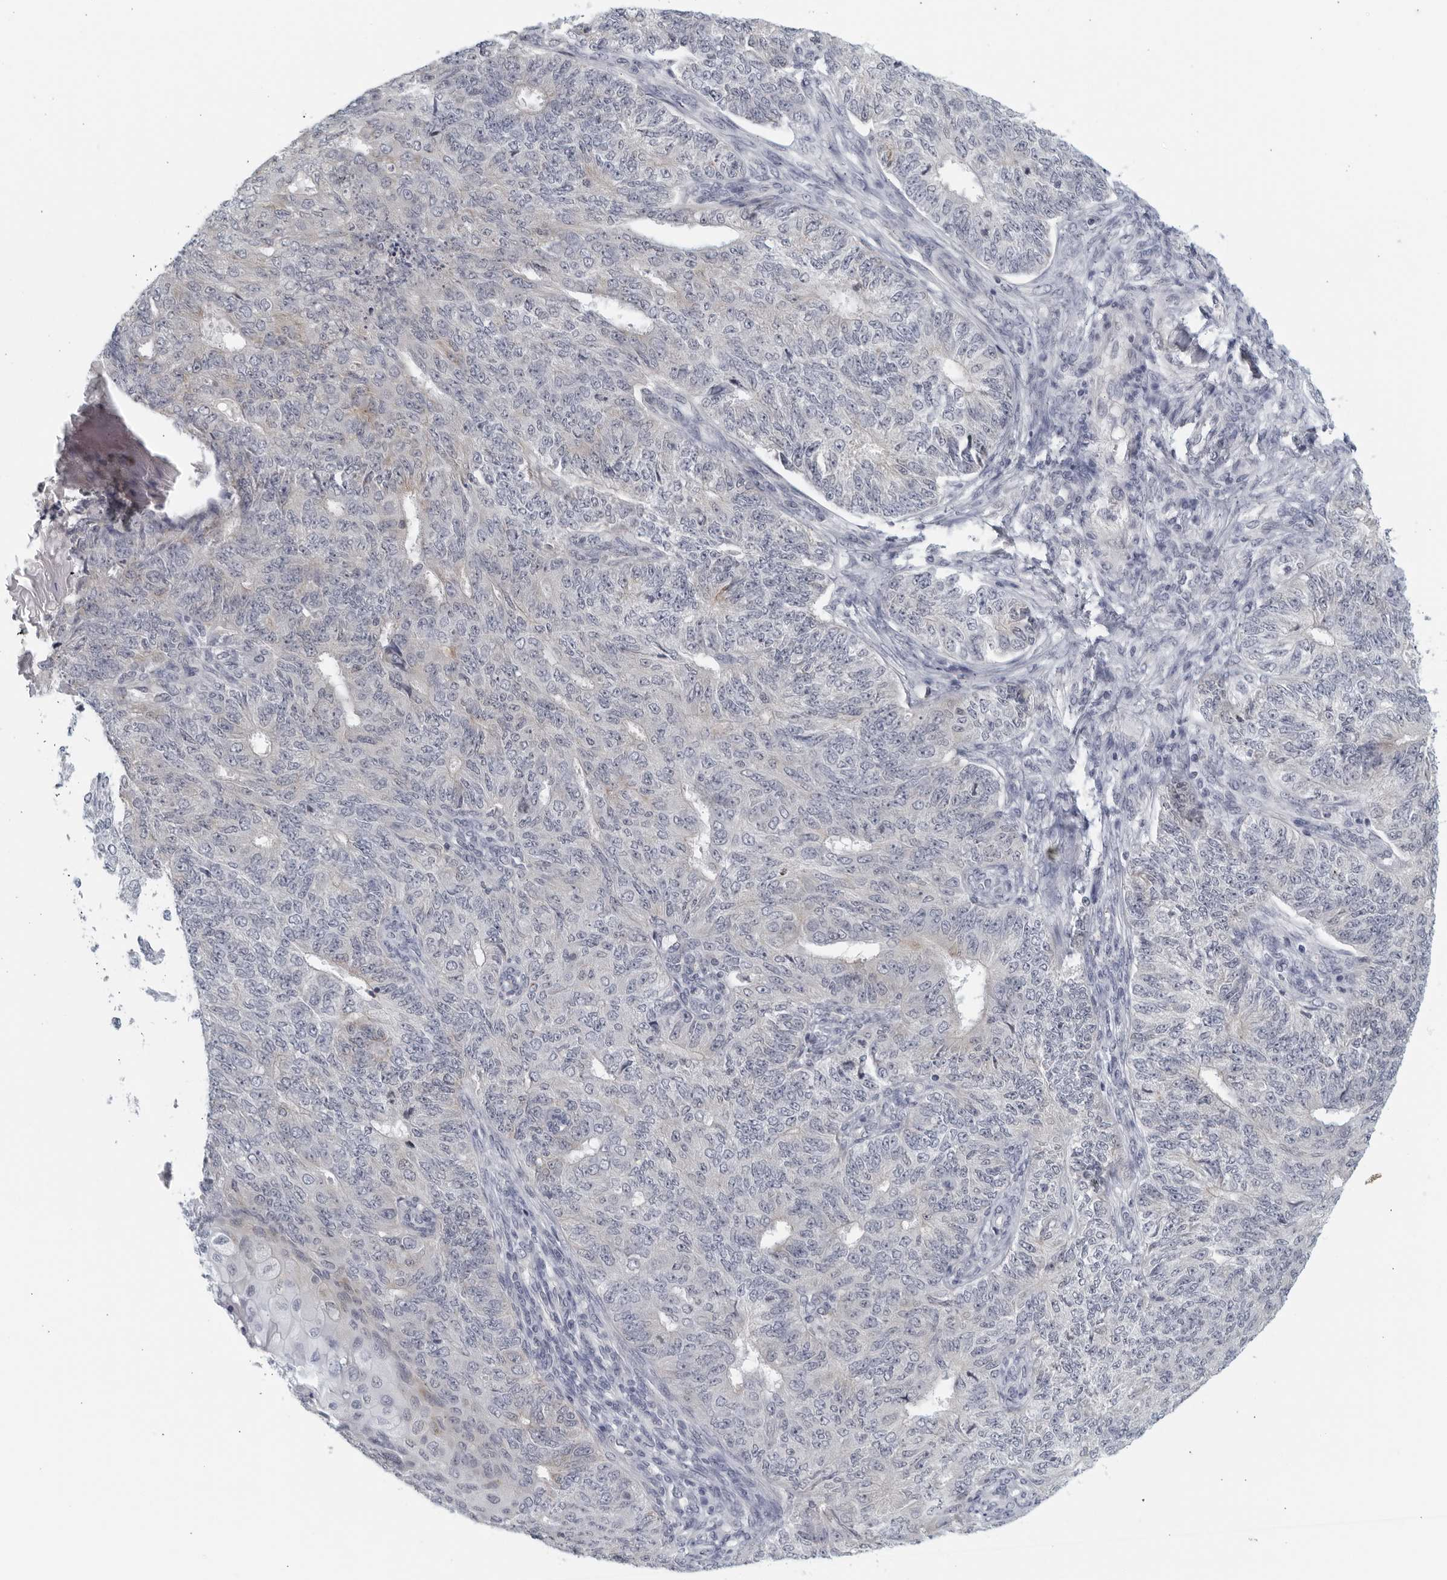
{"staining": {"intensity": "negative", "quantity": "none", "location": "none"}, "tissue": "endometrial cancer", "cell_type": "Tumor cells", "image_type": "cancer", "snomed": [{"axis": "morphology", "description": "Adenocarcinoma, NOS"}, {"axis": "topography", "description": "Endometrium"}], "caption": "A high-resolution image shows immunohistochemistry (IHC) staining of endometrial cancer (adenocarcinoma), which demonstrates no significant expression in tumor cells.", "gene": "MATN1", "patient": {"sex": "female", "age": 32}}